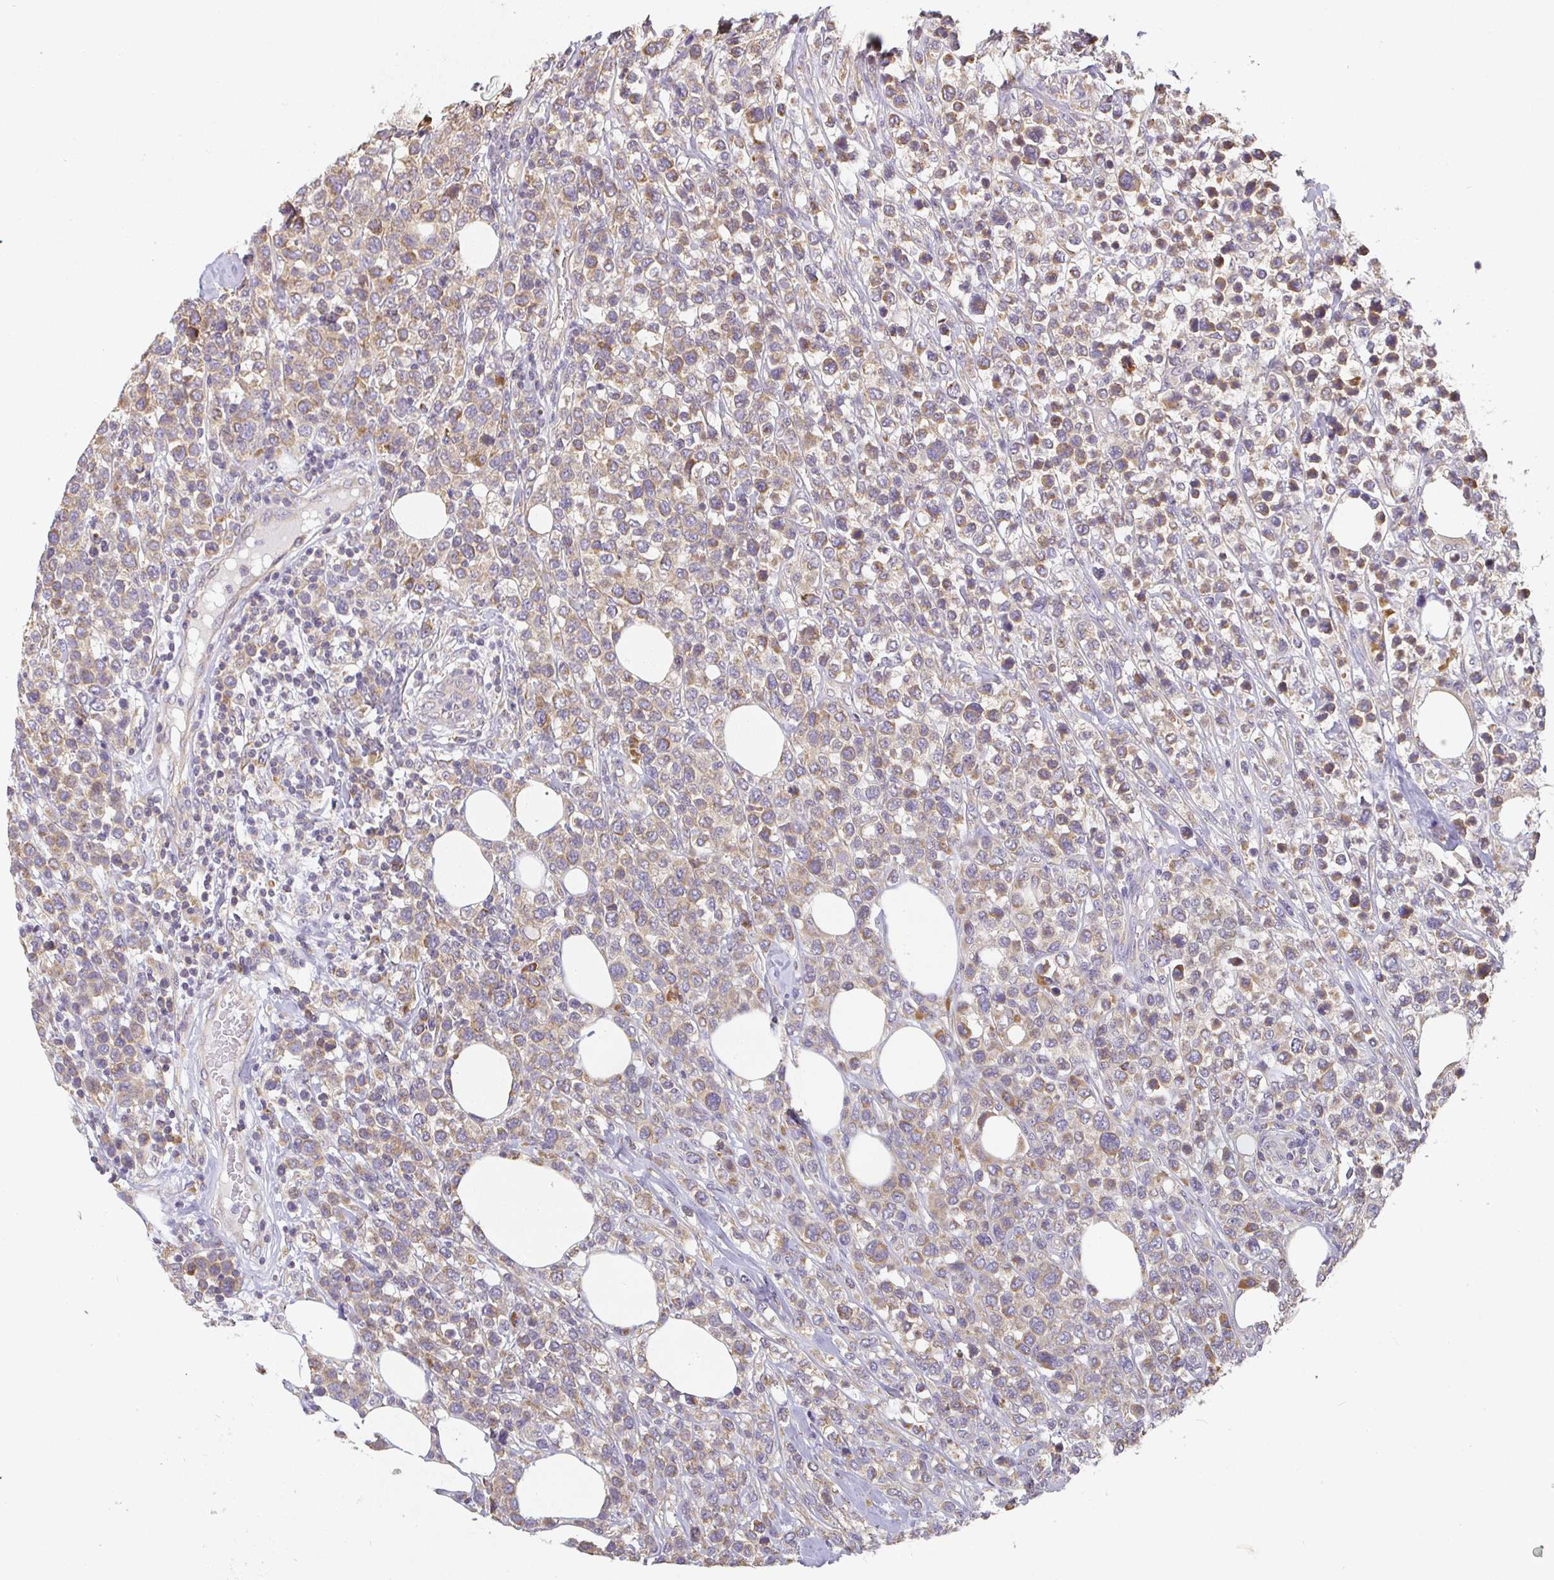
{"staining": {"intensity": "weak", "quantity": ">75%", "location": "cytoplasmic/membranous"}, "tissue": "lymphoma", "cell_type": "Tumor cells", "image_type": "cancer", "snomed": [{"axis": "morphology", "description": "Malignant lymphoma, non-Hodgkin's type, High grade"}, {"axis": "topography", "description": "Soft tissue"}], "caption": "Human lymphoma stained with a brown dye reveals weak cytoplasmic/membranous positive staining in approximately >75% of tumor cells.", "gene": "SLC35B3", "patient": {"sex": "female", "age": 56}}